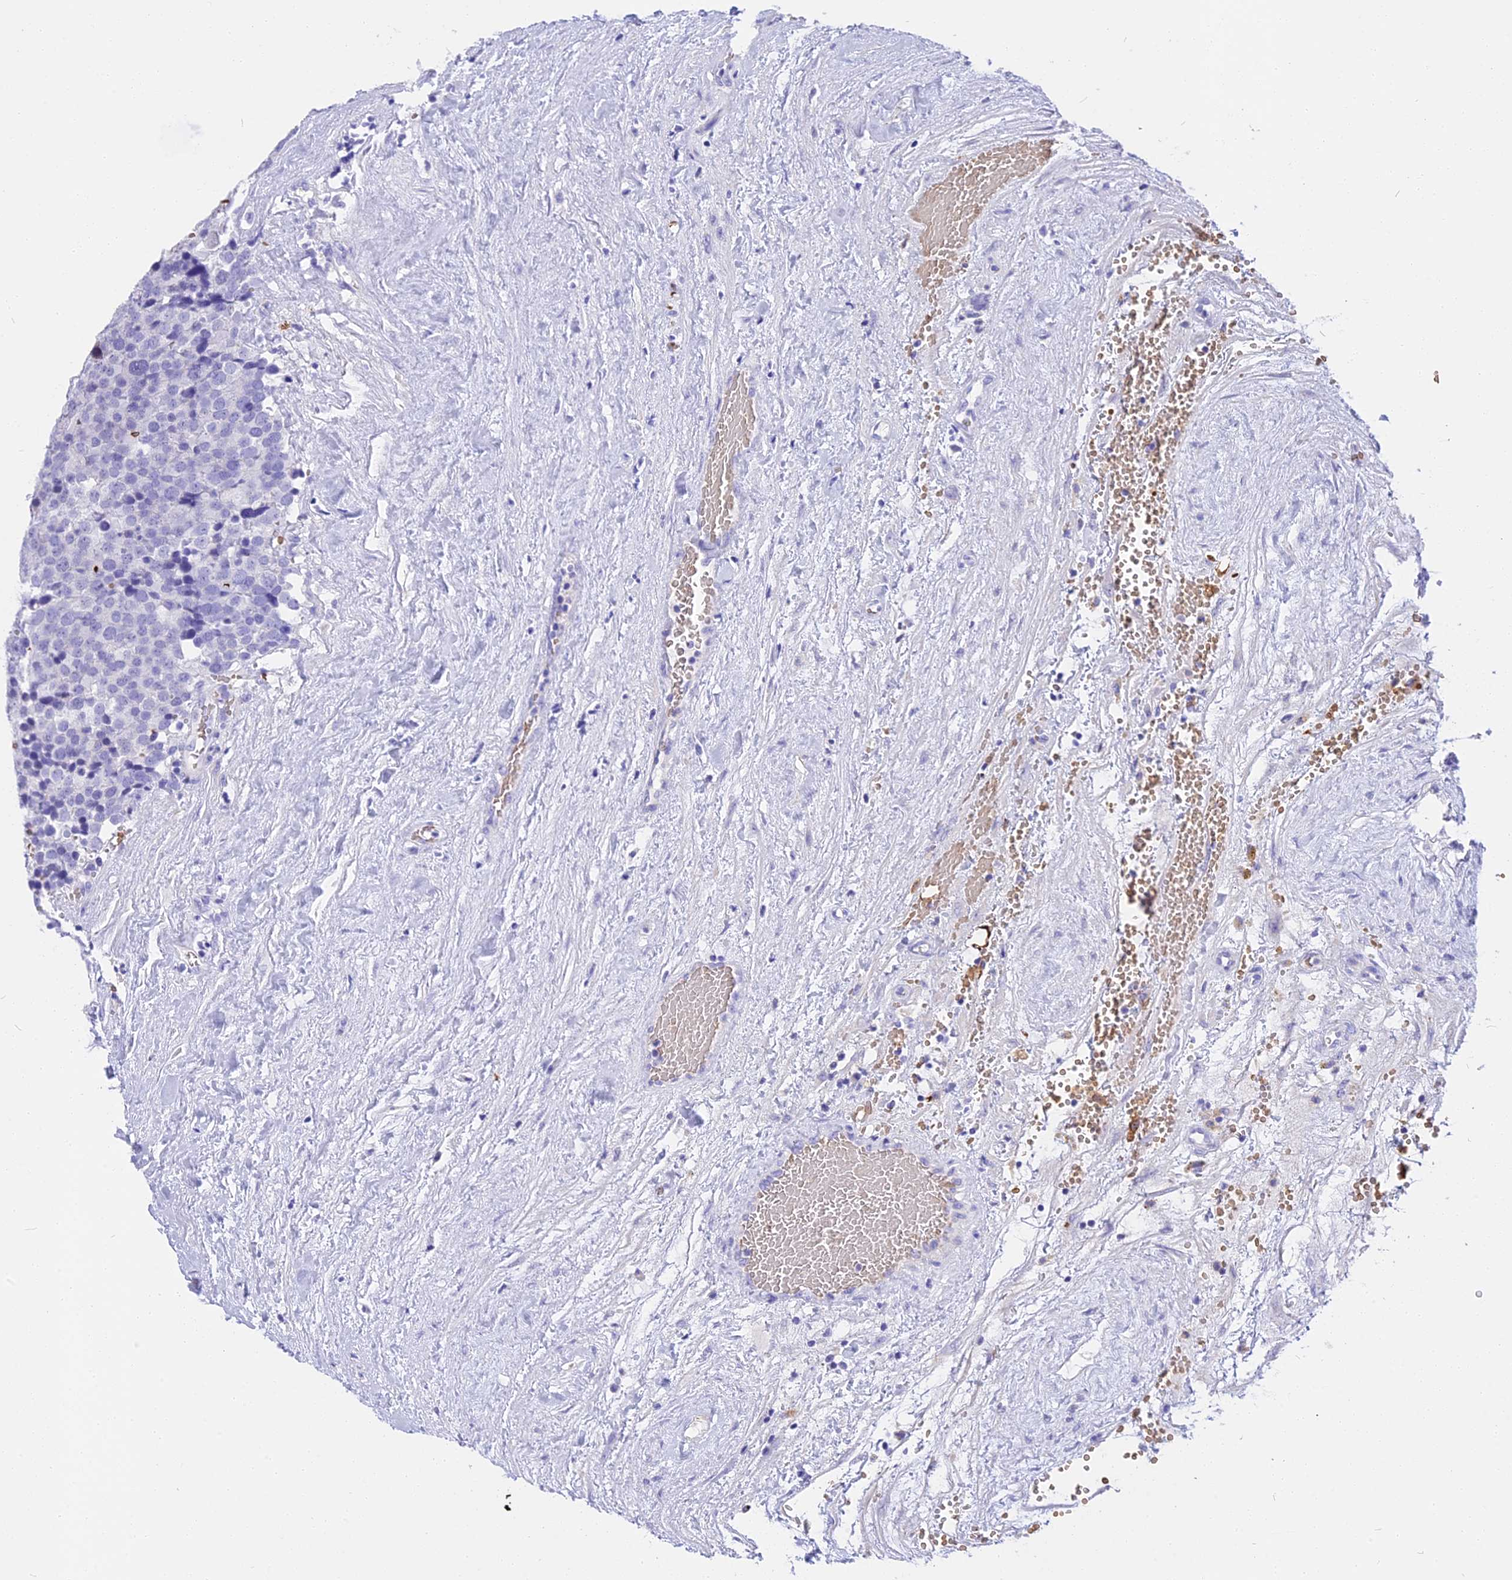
{"staining": {"intensity": "negative", "quantity": "none", "location": "none"}, "tissue": "testis cancer", "cell_type": "Tumor cells", "image_type": "cancer", "snomed": [{"axis": "morphology", "description": "Seminoma, NOS"}, {"axis": "topography", "description": "Testis"}], "caption": "An immunohistochemistry (IHC) image of testis cancer is shown. There is no staining in tumor cells of testis cancer.", "gene": "TNNC2", "patient": {"sex": "male", "age": 71}}